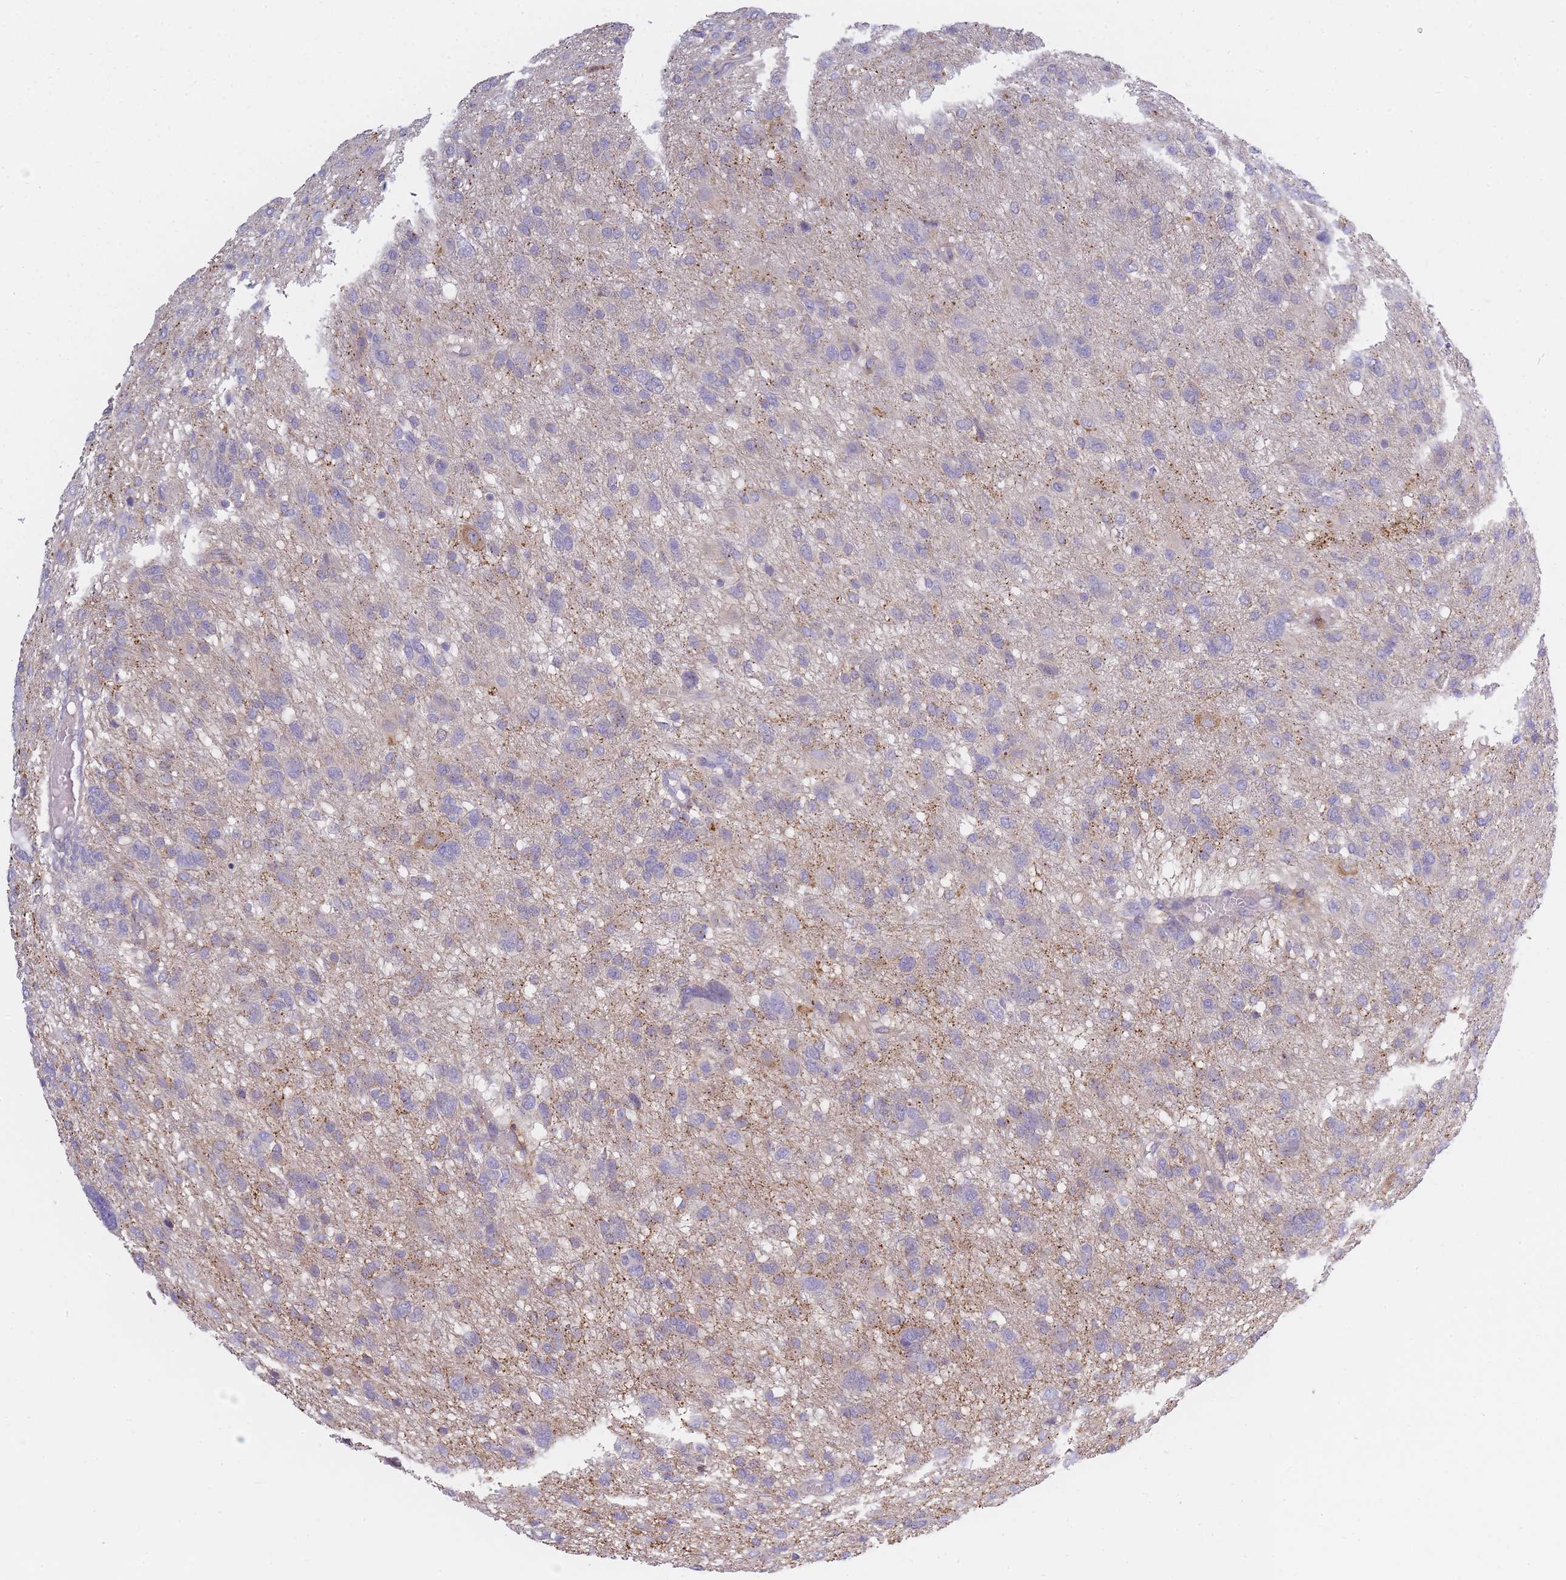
{"staining": {"intensity": "negative", "quantity": "none", "location": "none"}, "tissue": "glioma", "cell_type": "Tumor cells", "image_type": "cancer", "snomed": [{"axis": "morphology", "description": "Glioma, malignant, High grade"}, {"axis": "topography", "description": "Brain"}], "caption": "This is a photomicrograph of immunohistochemistry staining of glioma, which shows no staining in tumor cells.", "gene": "AP3M2", "patient": {"sex": "female", "age": 59}}